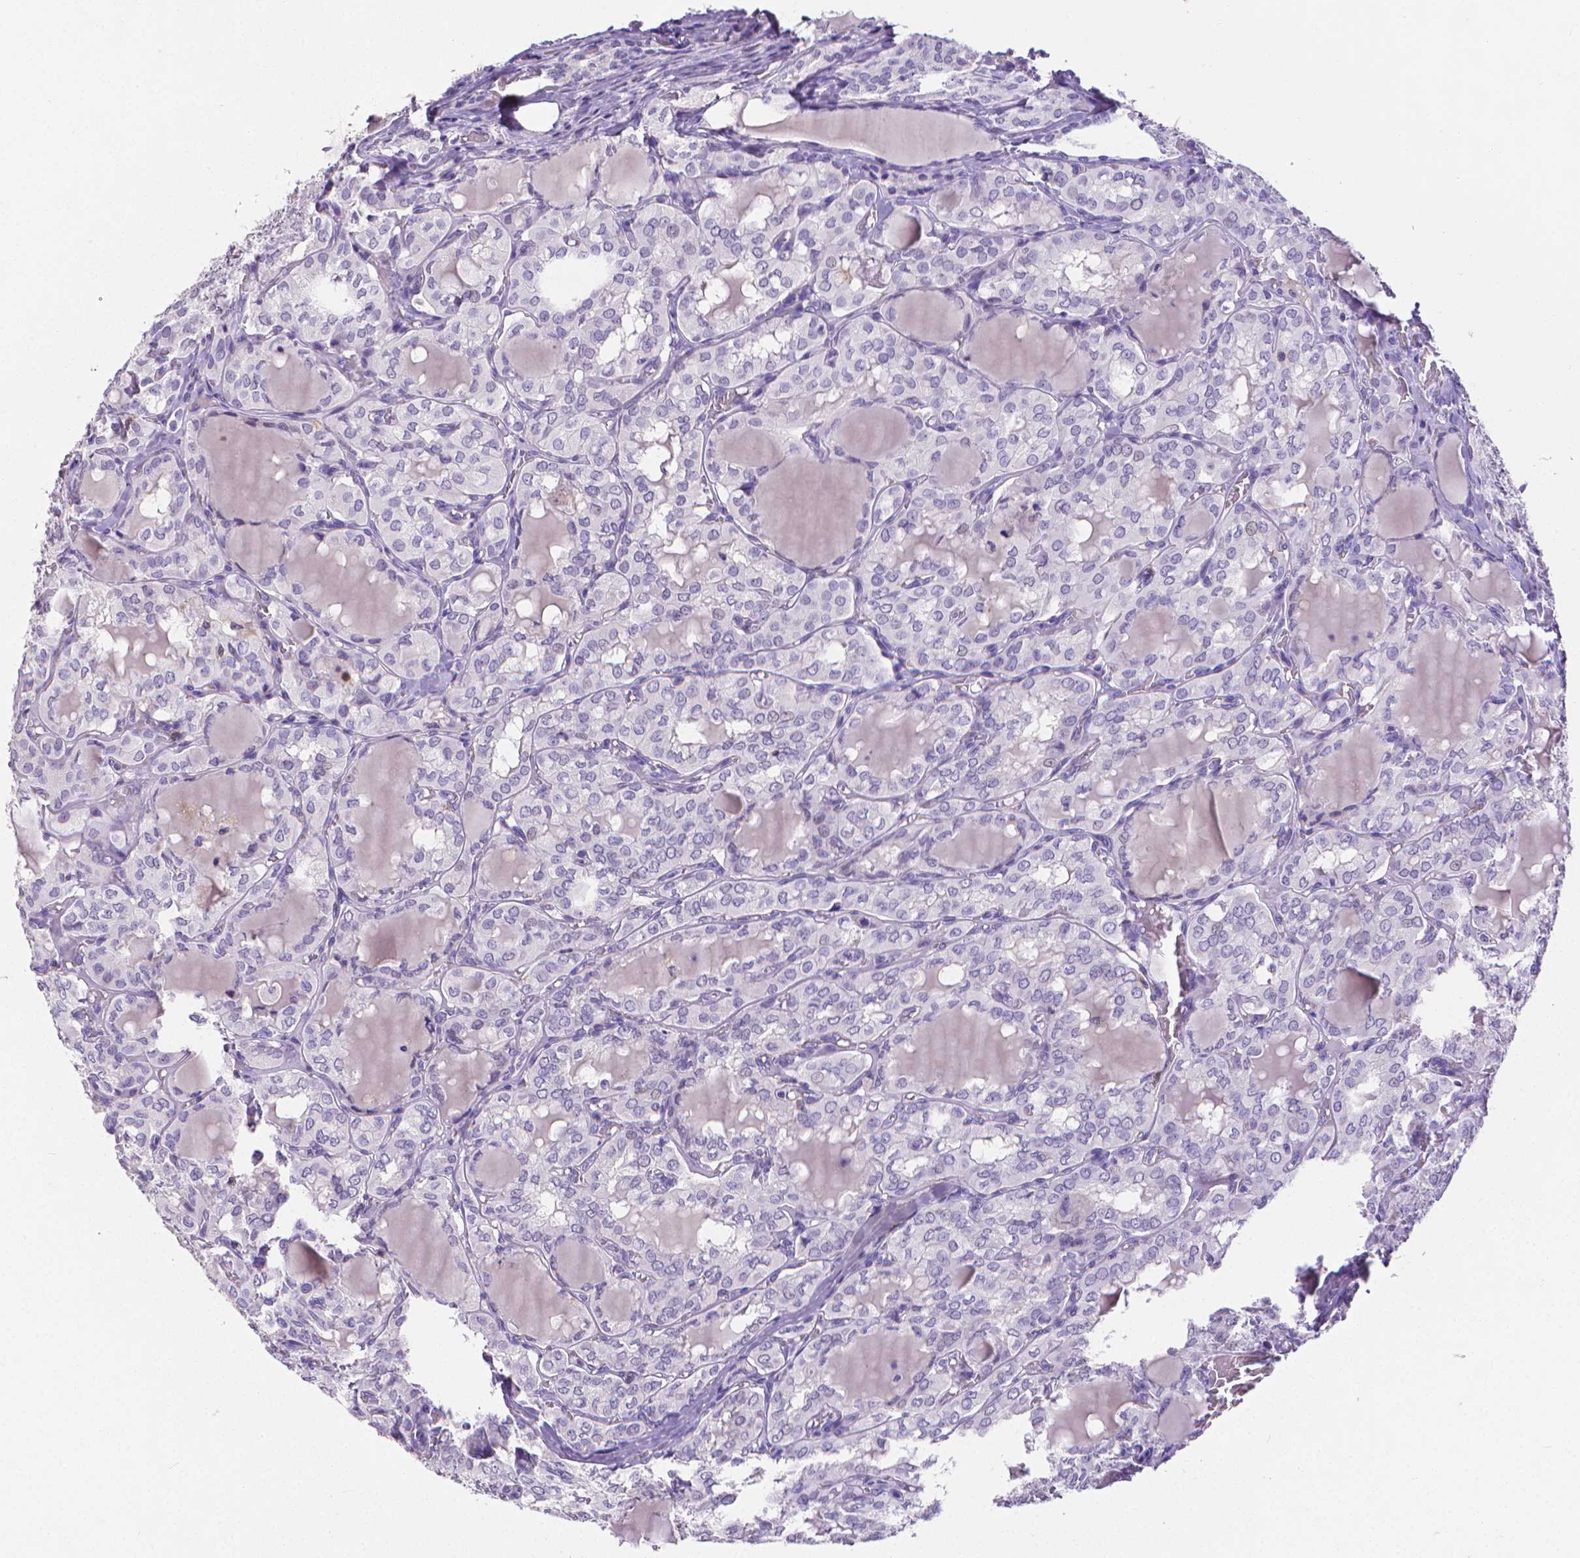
{"staining": {"intensity": "negative", "quantity": "none", "location": "none"}, "tissue": "thyroid cancer", "cell_type": "Tumor cells", "image_type": "cancer", "snomed": [{"axis": "morphology", "description": "Papillary adenocarcinoma, NOS"}, {"axis": "topography", "description": "Thyroid gland"}], "caption": "There is no significant staining in tumor cells of thyroid cancer. (DAB IHC with hematoxylin counter stain).", "gene": "CD4", "patient": {"sex": "male", "age": 20}}